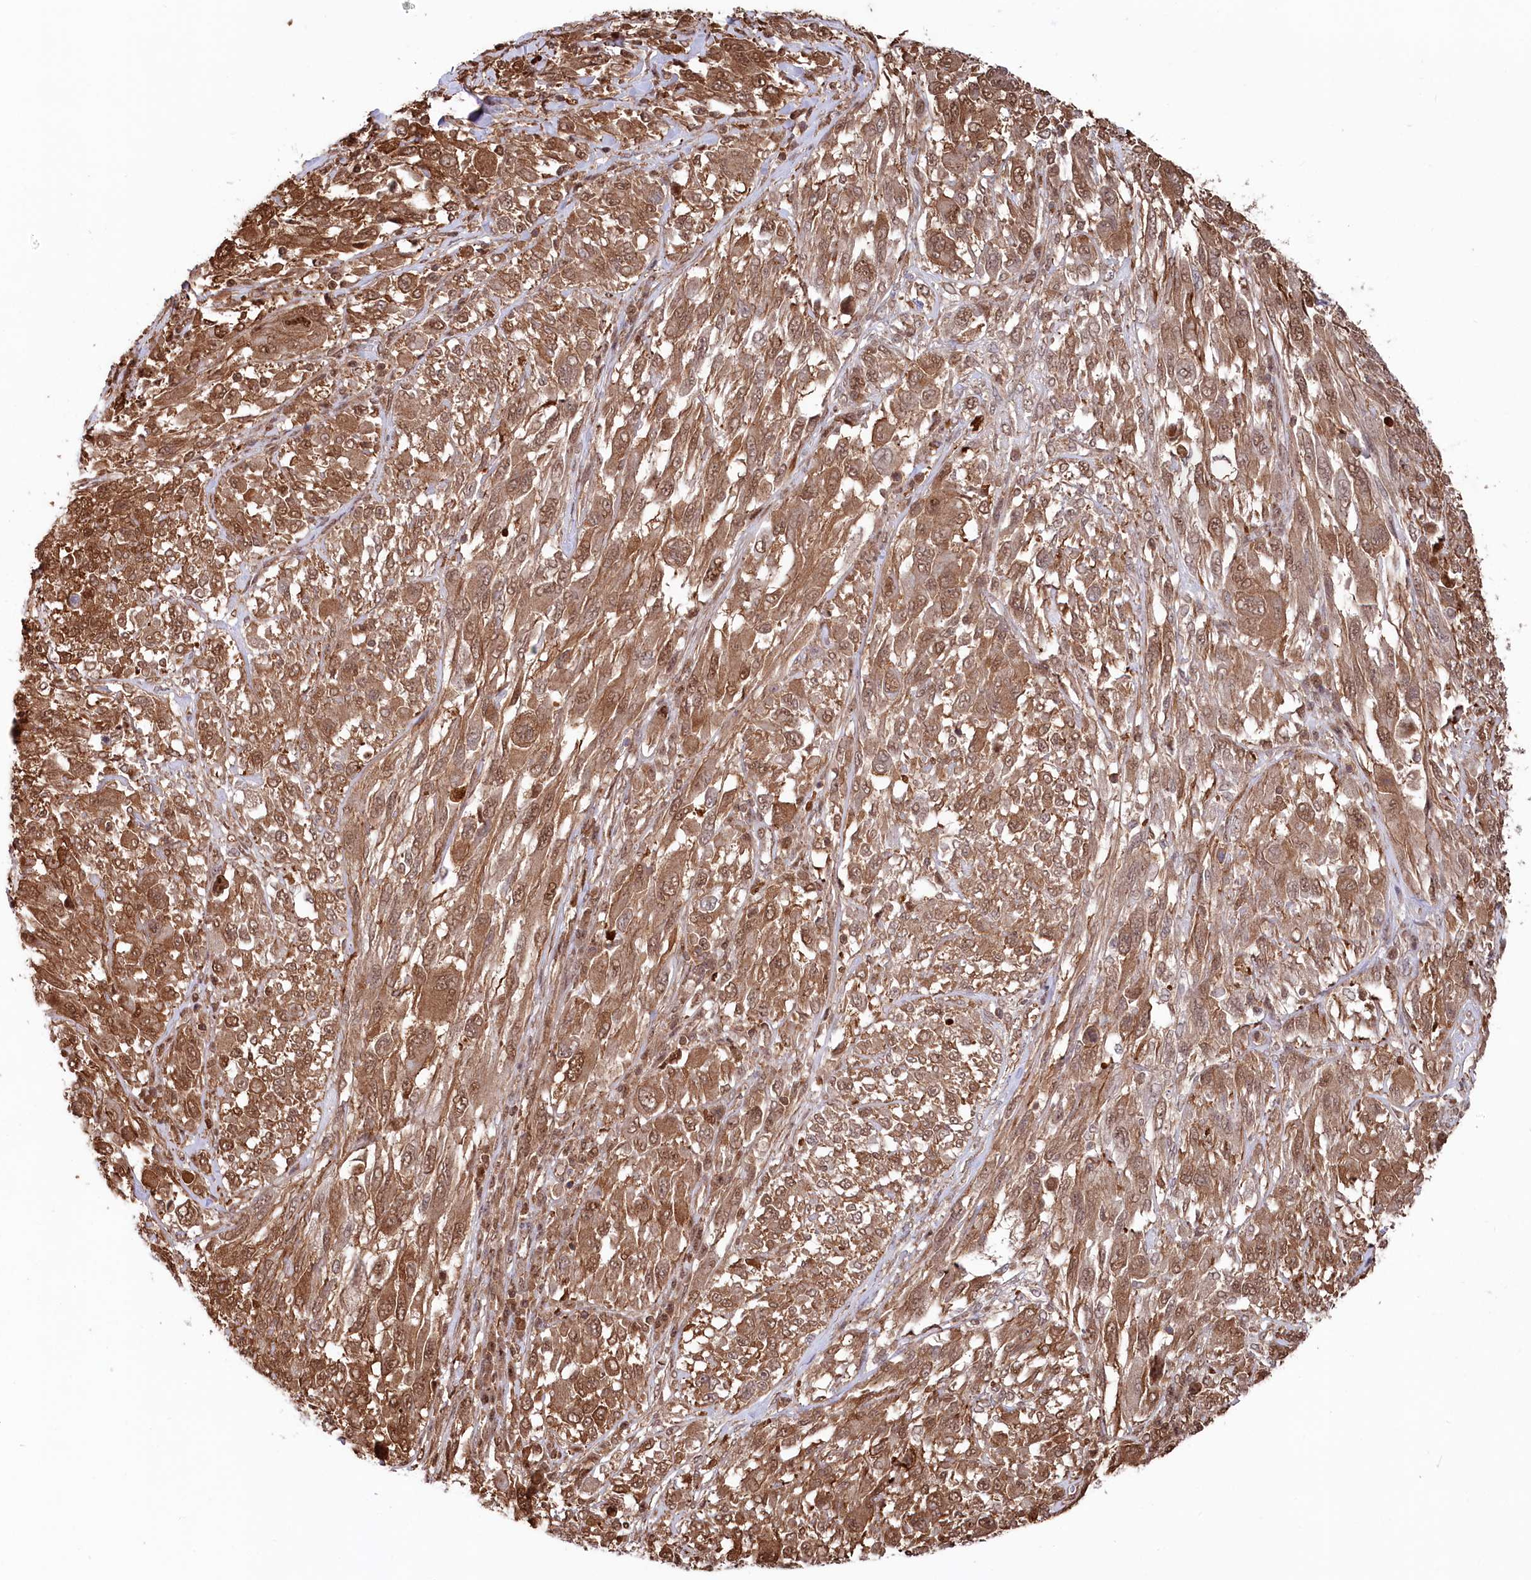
{"staining": {"intensity": "moderate", "quantity": ">75%", "location": "cytoplasmic/membranous,nuclear"}, "tissue": "melanoma", "cell_type": "Tumor cells", "image_type": "cancer", "snomed": [{"axis": "morphology", "description": "Malignant melanoma, NOS"}, {"axis": "topography", "description": "Skin"}], "caption": "Moderate cytoplasmic/membranous and nuclear positivity for a protein is identified in about >75% of tumor cells of melanoma using immunohistochemistry.", "gene": "PSMA1", "patient": {"sex": "female", "age": 91}}